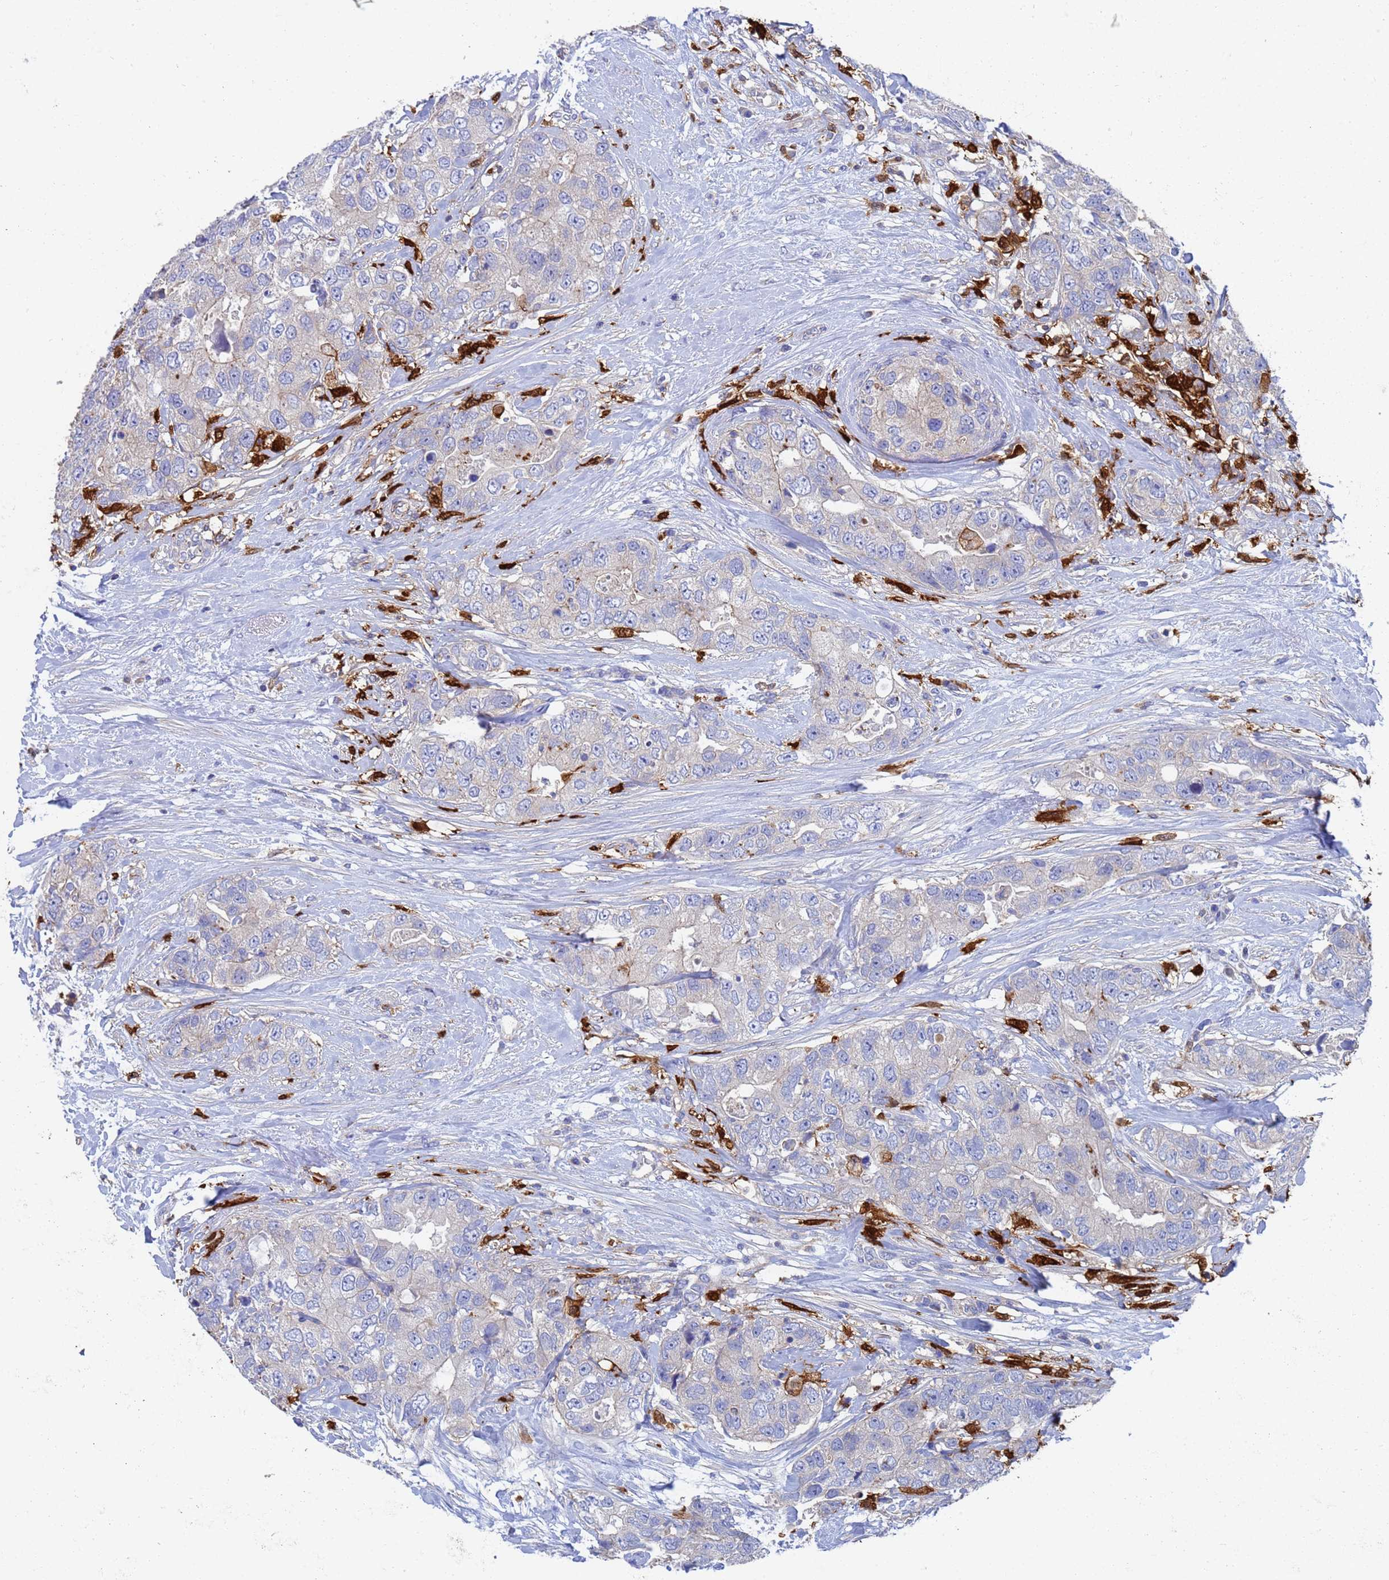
{"staining": {"intensity": "negative", "quantity": "none", "location": "none"}, "tissue": "breast cancer", "cell_type": "Tumor cells", "image_type": "cancer", "snomed": [{"axis": "morphology", "description": "Duct carcinoma"}, {"axis": "topography", "description": "Breast"}], "caption": "IHC histopathology image of breast cancer (invasive ductal carcinoma) stained for a protein (brown), which reveals no staining in tumor cells.", "gene": "GCHFR", "patient": {"sex": "female", "age": 62}}